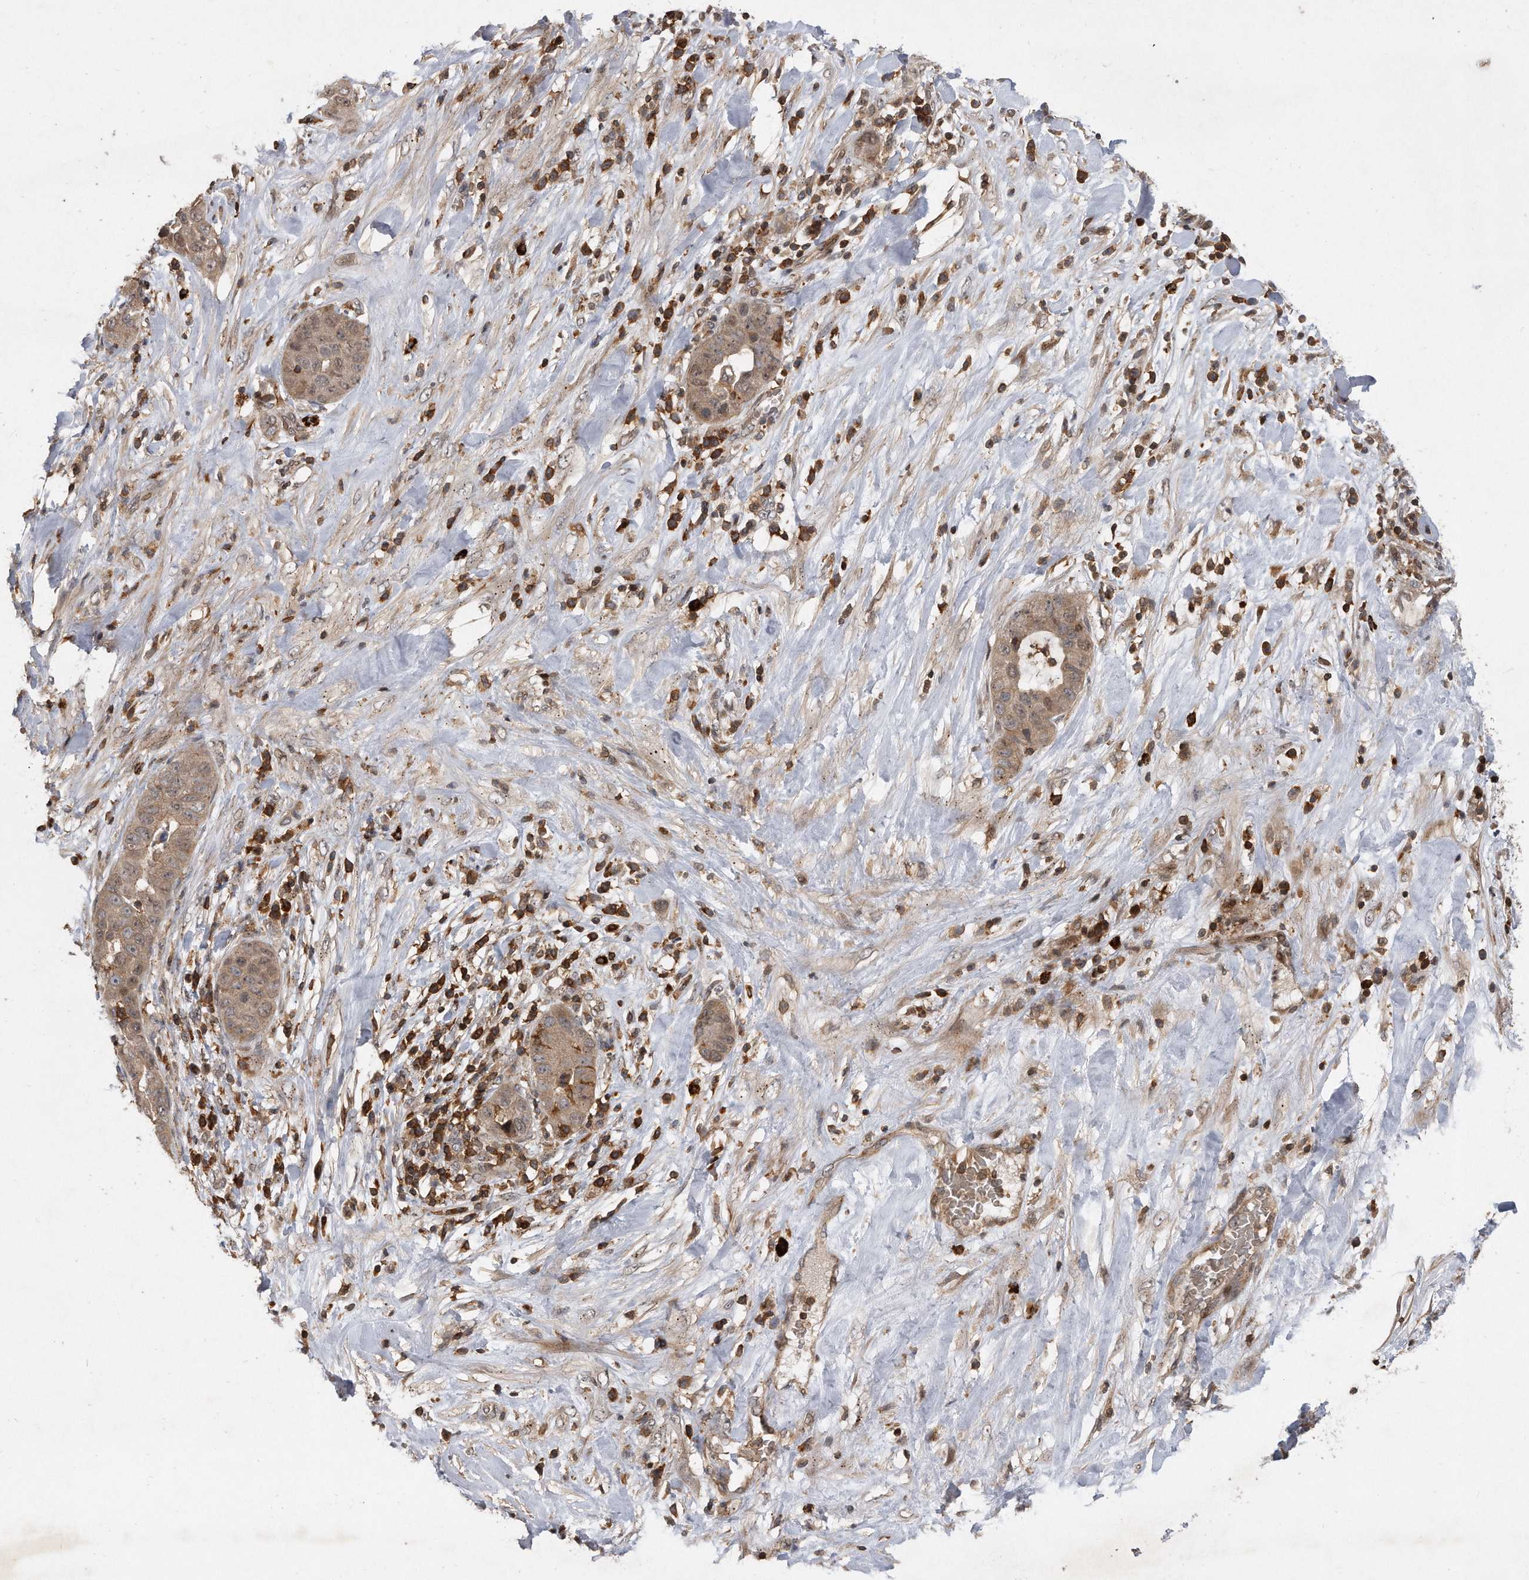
{"staining": {"intensity": "weak", "quantity": ">75%", "location": "cytoplasmic/membranous,nuclear"}, "tissue": "liver cancer", "cell_type": "Tumor cells", "image_type": "cancer", "snomed": [{"axis": "morphology", "description": "Cholangiocarcinoma"}, {"axis": "topography", "description": "Liver"}], "caption": "About >75% of tumor cells in human cholangiocarcinoma (liver) show weak cytoplasmic/membranous and nuclear protein expression as visualized by brown immunohistochemical staining.", "gene": "PGBD2", "patient": {"sex": "female", "age": 52}}